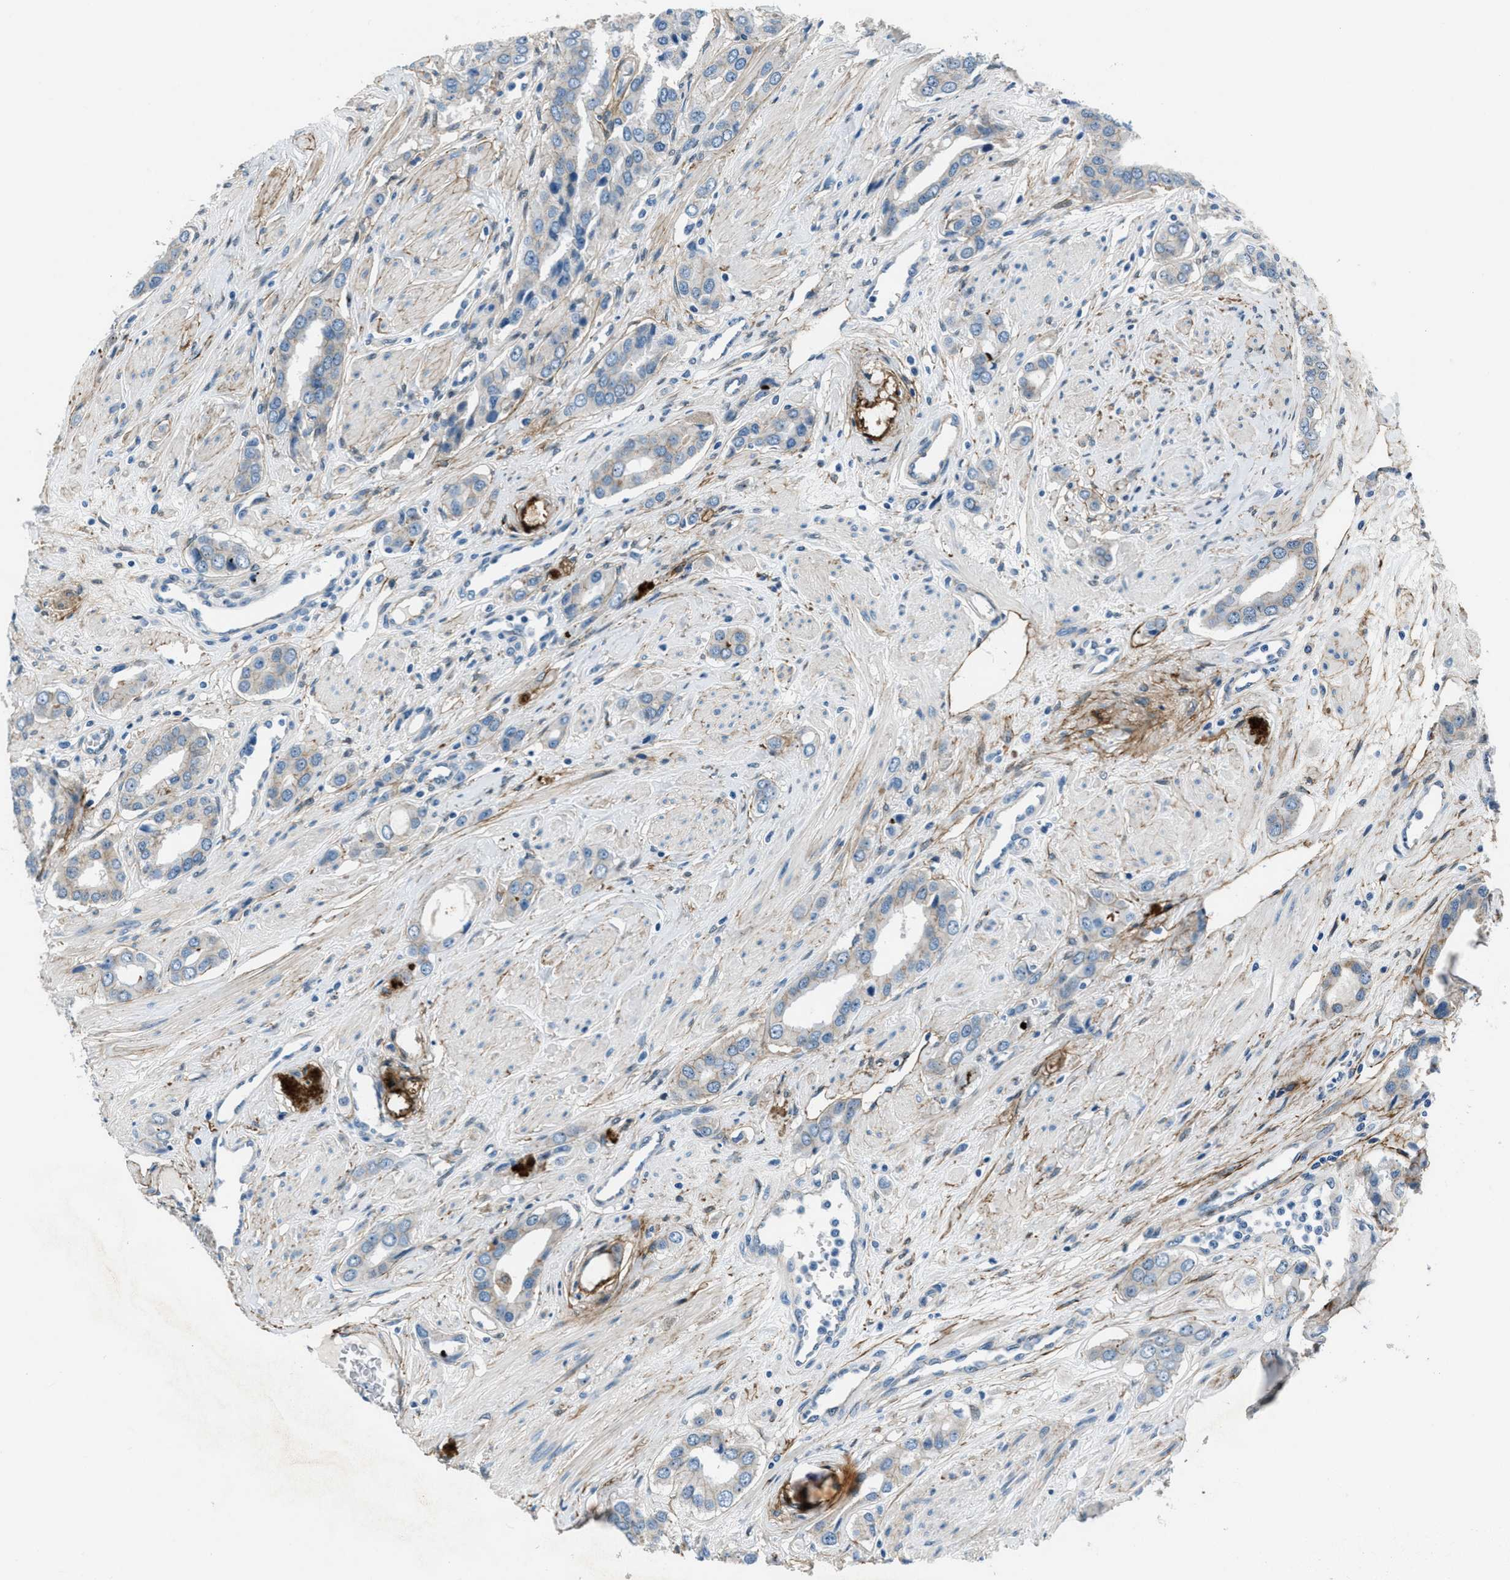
{"staining": {"intensity": "weak", "quantity": "<25%", "location": "cytoplasmic/membranous"}, "tissue": "prostate cancer", "cell_type": "Tumor cells", "image_type": "cancer", "snomed": [{"axis": "morphology", "description": "Adenocarcinoma, High grade"}, {"axis": "topography", "description": "Prostate"}], "caption": "Human prostate cancer stained for a protein using immunohistochemistry (IHC) exhibits no expression in tumor cells.", "gene": "FBN1", "patient": {"sex": "male", "age": 52}}